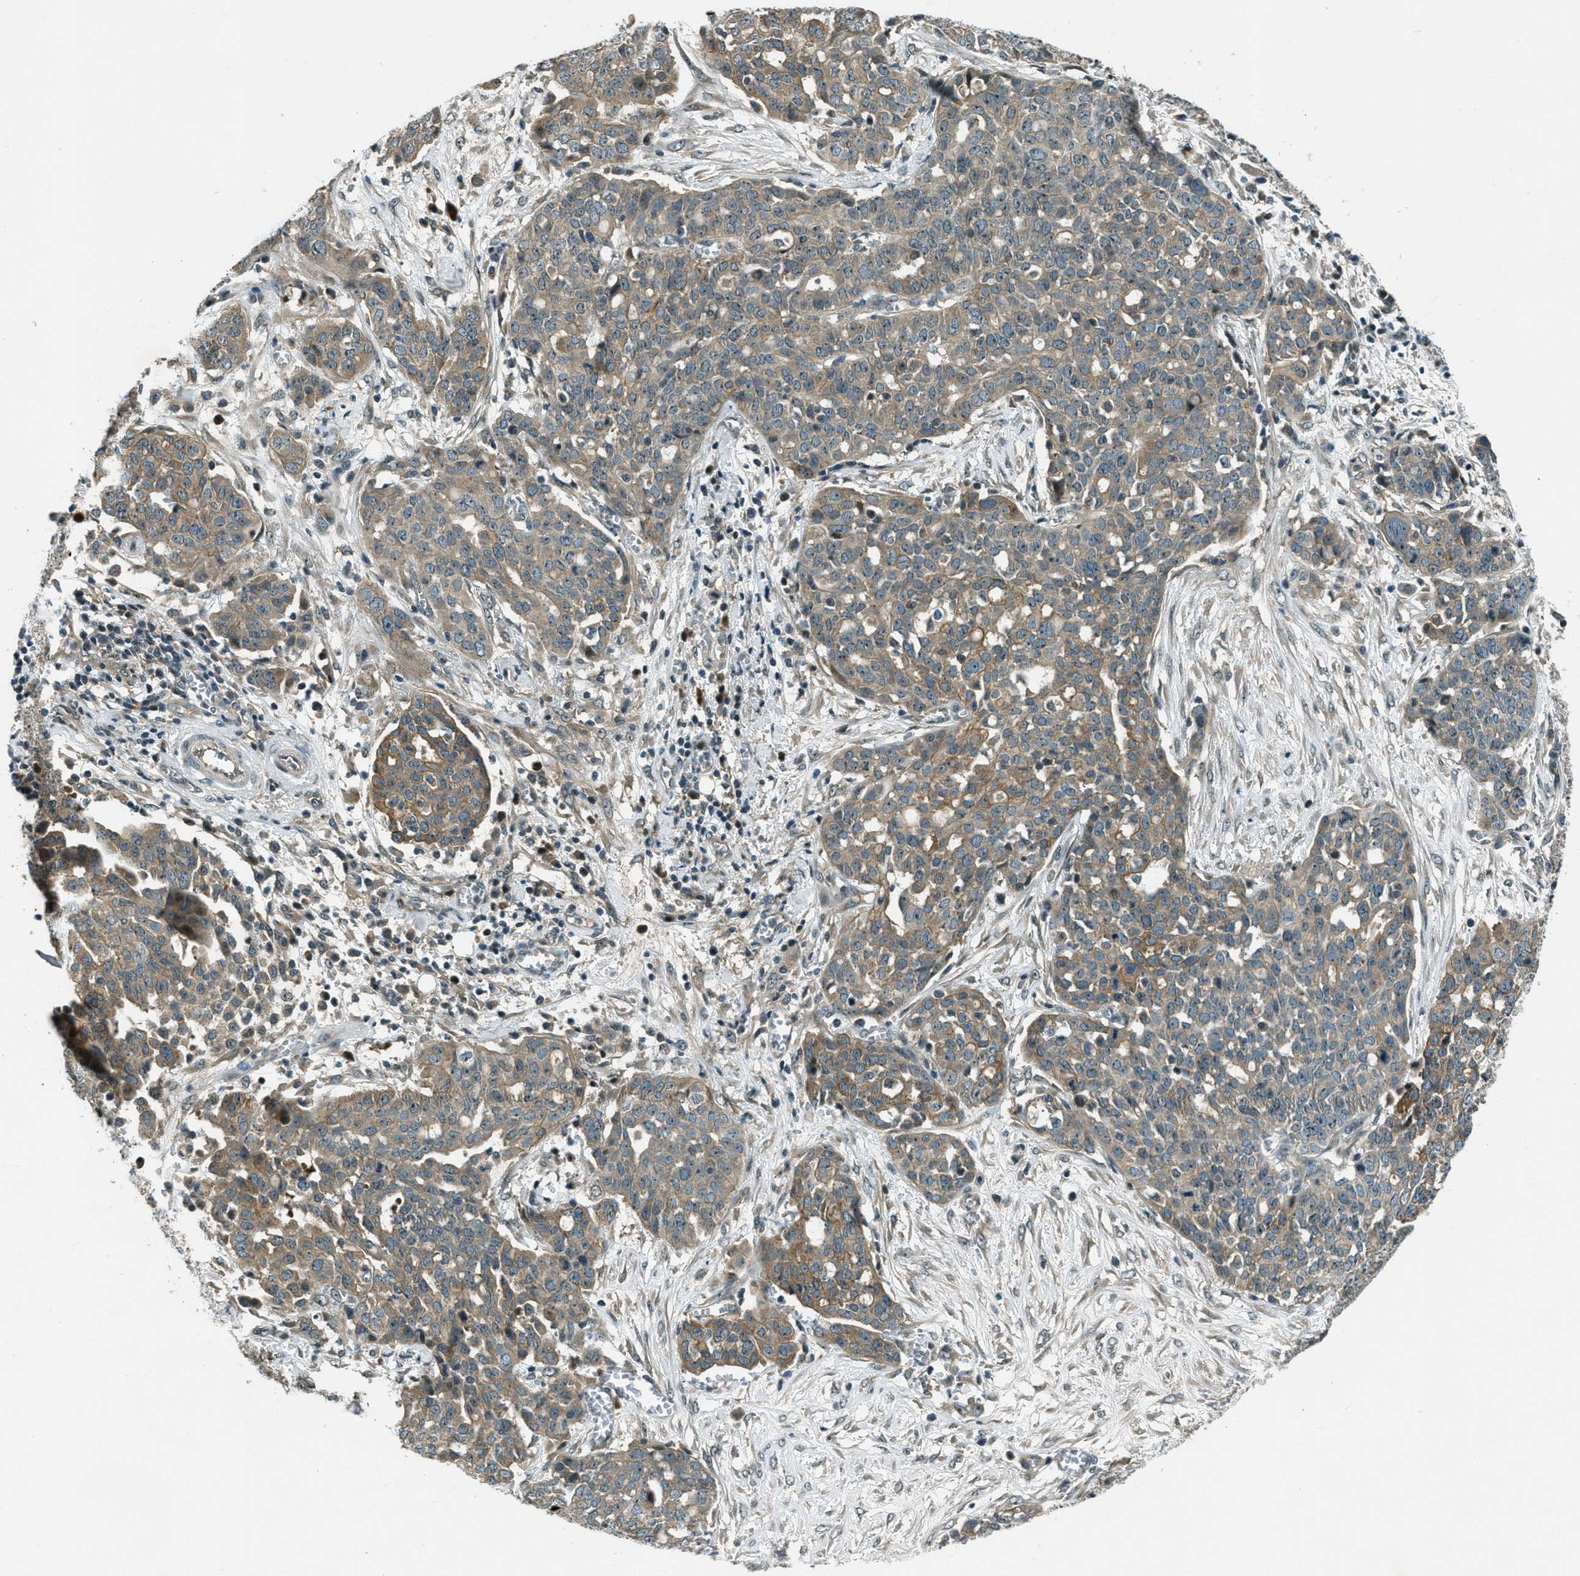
{"staining": {"intensity": "weak", "quantity": ">75%", "location": "cytoplasmic/membranous"}, "tissue": "ovarian cancer", "cell_type": "Tumor cells", "image_type": "cancer", "snomed": [{"axis": "morphology", "description": "Cystadenocarcinoma, serous, NOS"}, {"axis": "topography", "description": "Soft tissue"}, {"axis": "topography", "description": "Ovary"}], "caption": "A micrograph of human ovarian cancer (serous cystadenocarcinoma) stained for a protein shows weak cytoplasmic/membranous brown staining in tumor cells.", "gene": "STK11", "patient": {"sex": "female", "age": 57}}